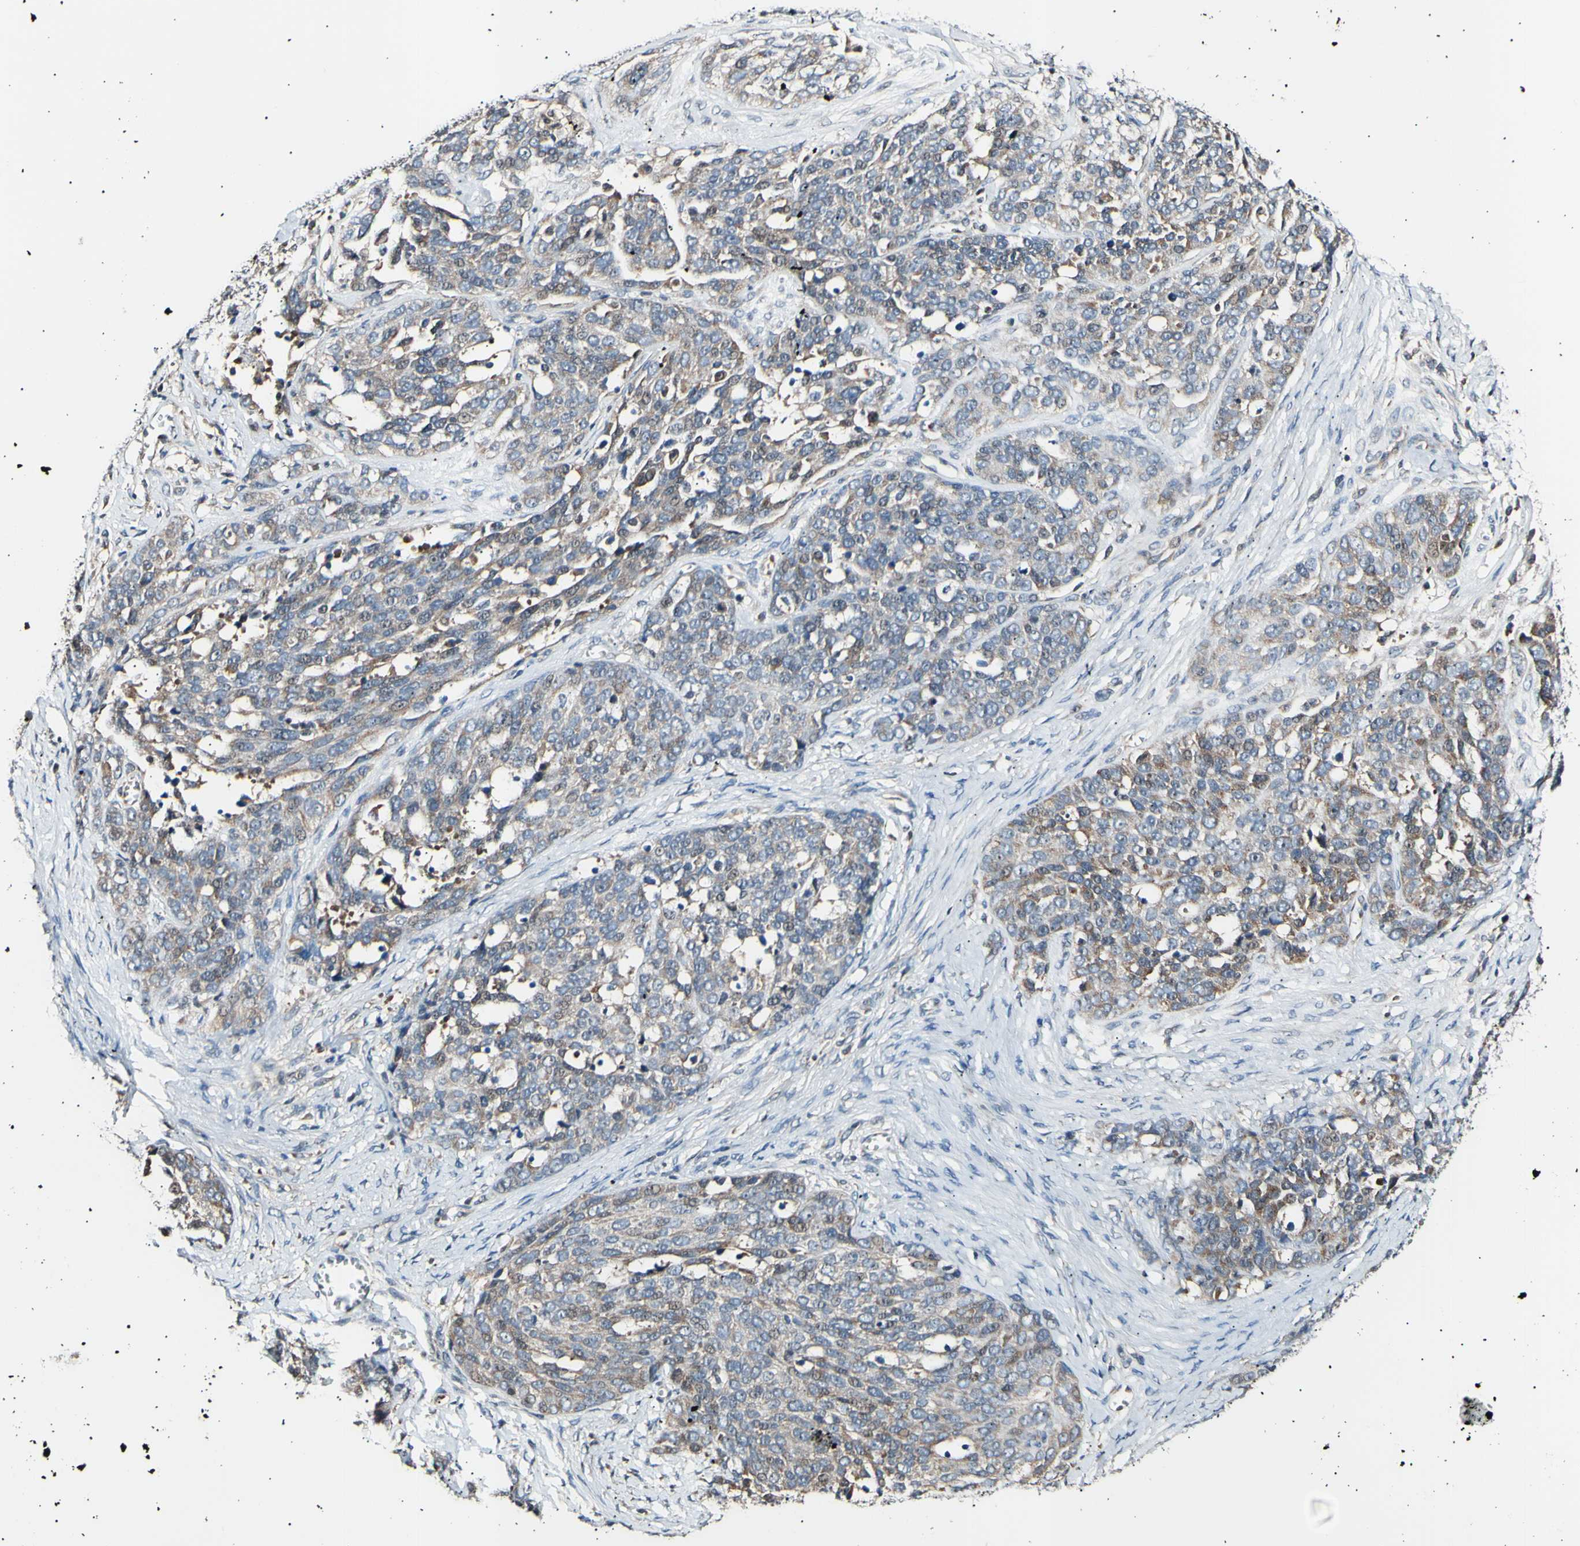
{"staining": {"intensity": "weak", "quantity": ">75%", "location": "cytoplasmic/membranous"}, "tissue": "ovarian cancer", "cell_type": "Tumor cells", "image_type": "cancer", "snomed": [{"axis": "morphology", "description": "Cystadenocarcinoma, serous, NOS"}, {"axis": "topography", "description": "Ovary"}], "caption": "Immunohistochemical staining of ovarian serous cystadenocarcinoma shows low levels of weak cytoplasmic/membranous protein expression in approximately >75% of tumor cells.", "gene": "ITGA6", "patient": {"sex": "female", "age": 44}}